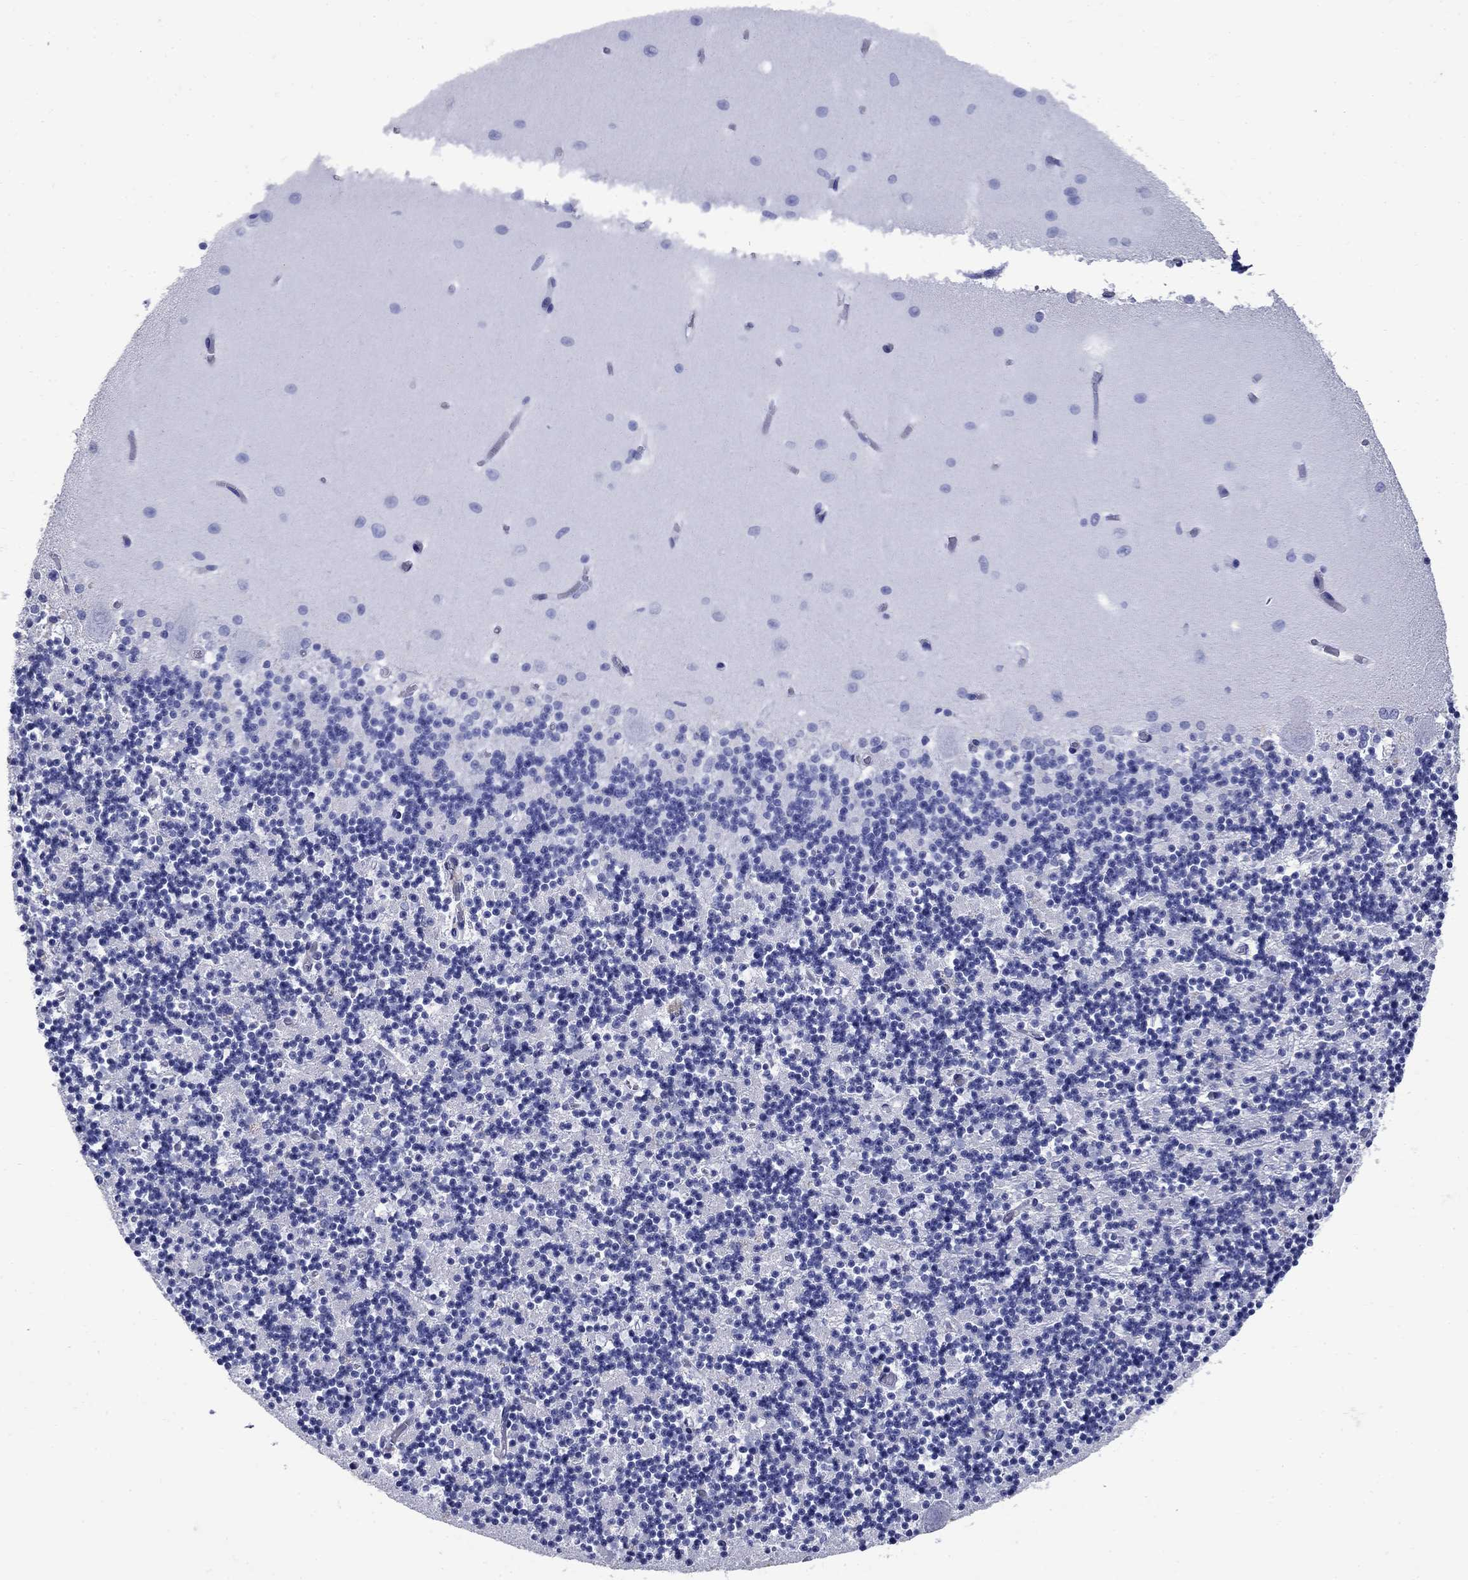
{"staining": {"intensity": "negative", "quantity": "none", "location": "none"}, "tissue": "cerebellum", "cell_type": "Cells in granular layer", "image_type": "normal", "snomed": [{"axis": "morphology", "description": "Normal tissue, NOS"}, {"axis": "topography", "description": "Cerebellum"}], "caption": "IHC photomicrograph of unremarkable cerebellum: human cerebellum stained with DAB (3,3'-diaminobenzidine) exhibits no significant protein staining in cells in granular layer. Nuclei are stained in blue.", "gene": "CD1A", "patient": {"sex": "female", "age": 64}}